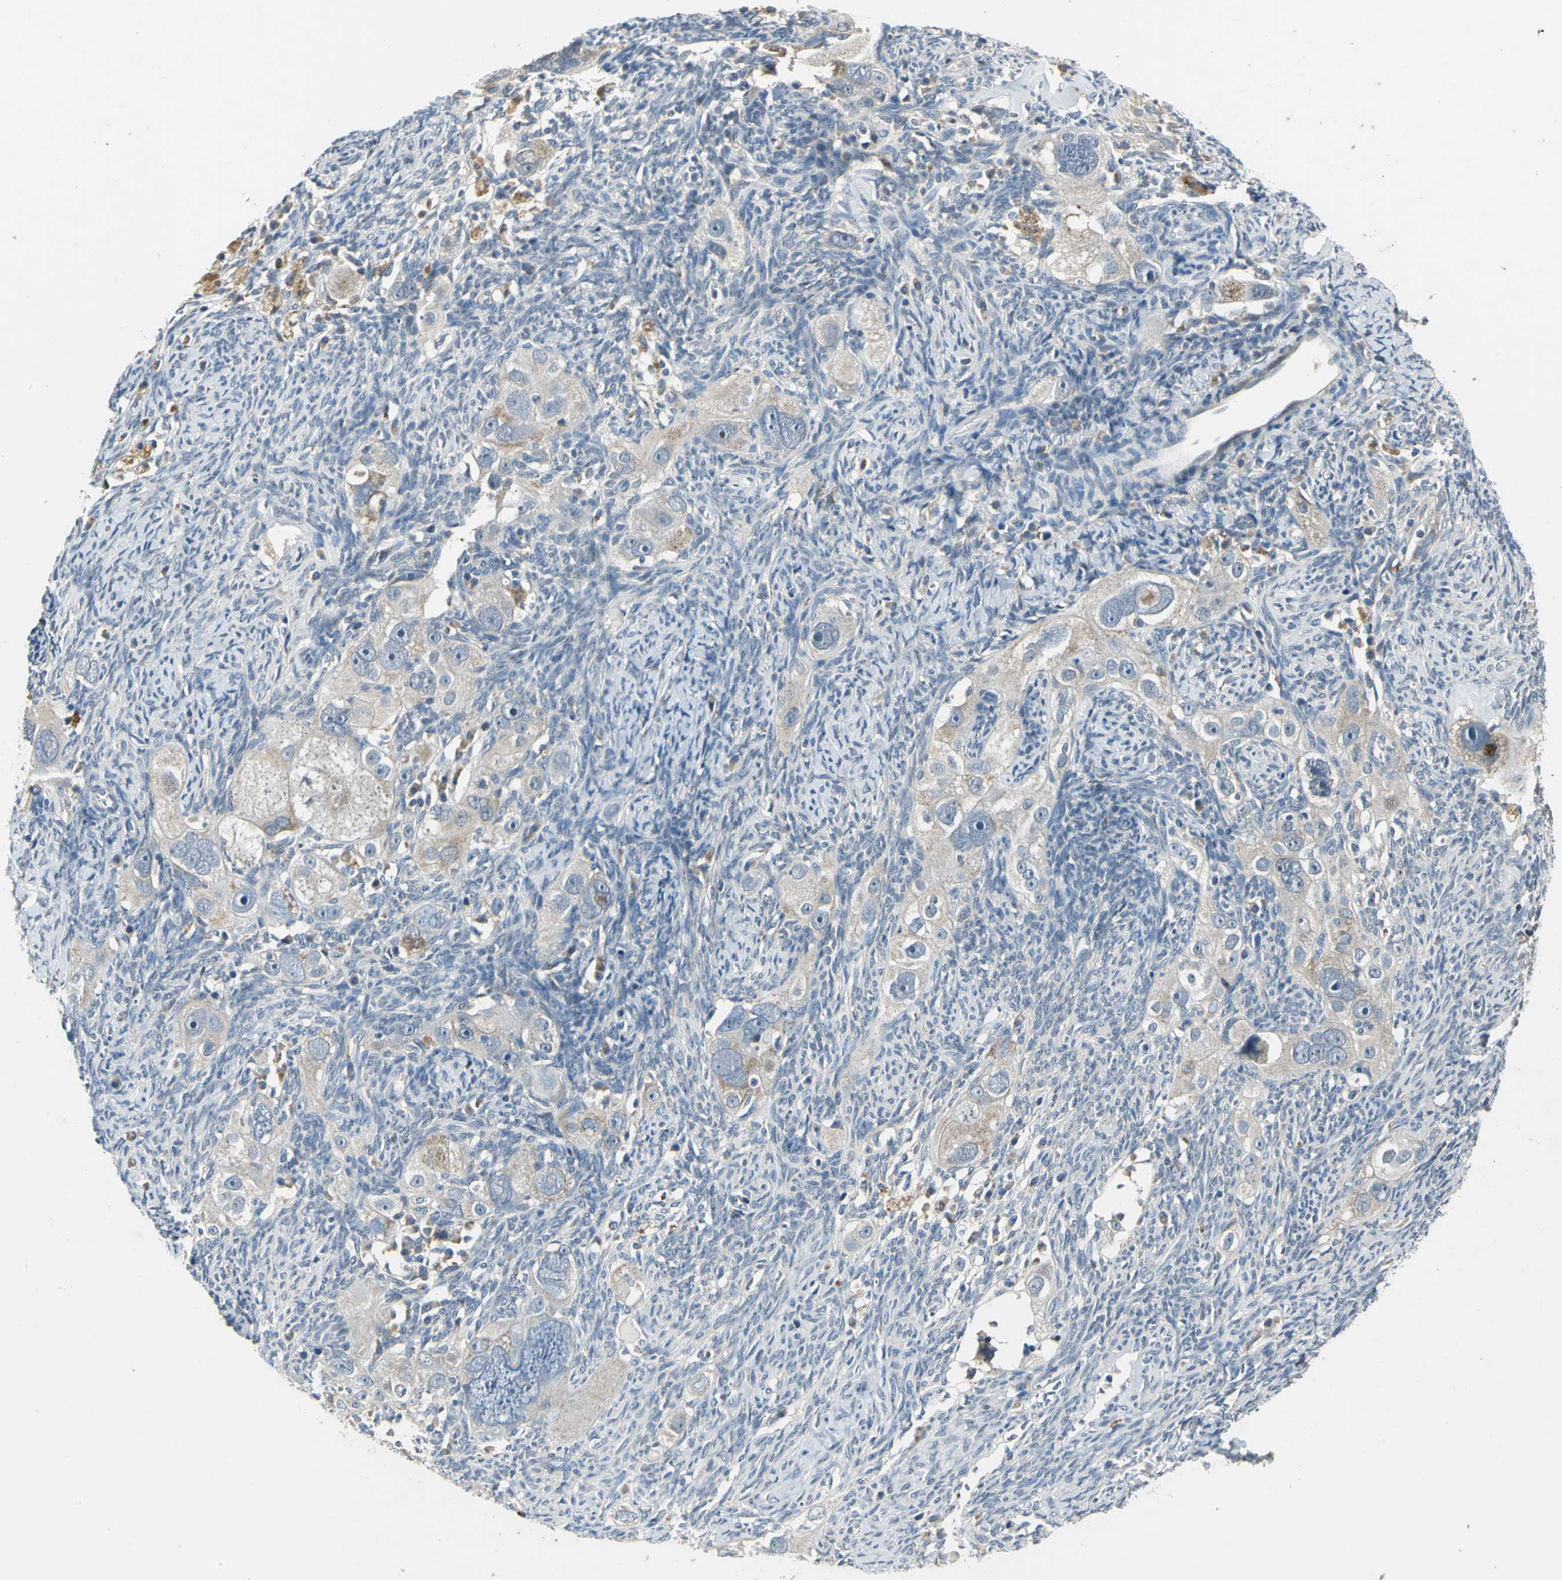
{"staining": {"intensity": "weak", "quantity": "25%-75%", "location": "cytoplasmic/membranous"}, "tissue": "ovarian cancer", "cell_type": "Tumor cells", "image_type": "cancer", "snomed": [{"axis": "morphology", "description": "Normal tissue, NOS"}, {"axis": "morphology", "description": "Cystadenocarcinoma, serous, NOS"}, {"axis": "topography", "description": "Ovary"}], "caption": "A micrograph showing weak cytoplasmic/membranous expression in approximately 25%-75% of tumor cells in serous cystadenocarcinoma (ovarian), as visualized by brown immunohistochemical staining.", "gene": "JADE3", "patient": {"sex": "female", "age": 62}}